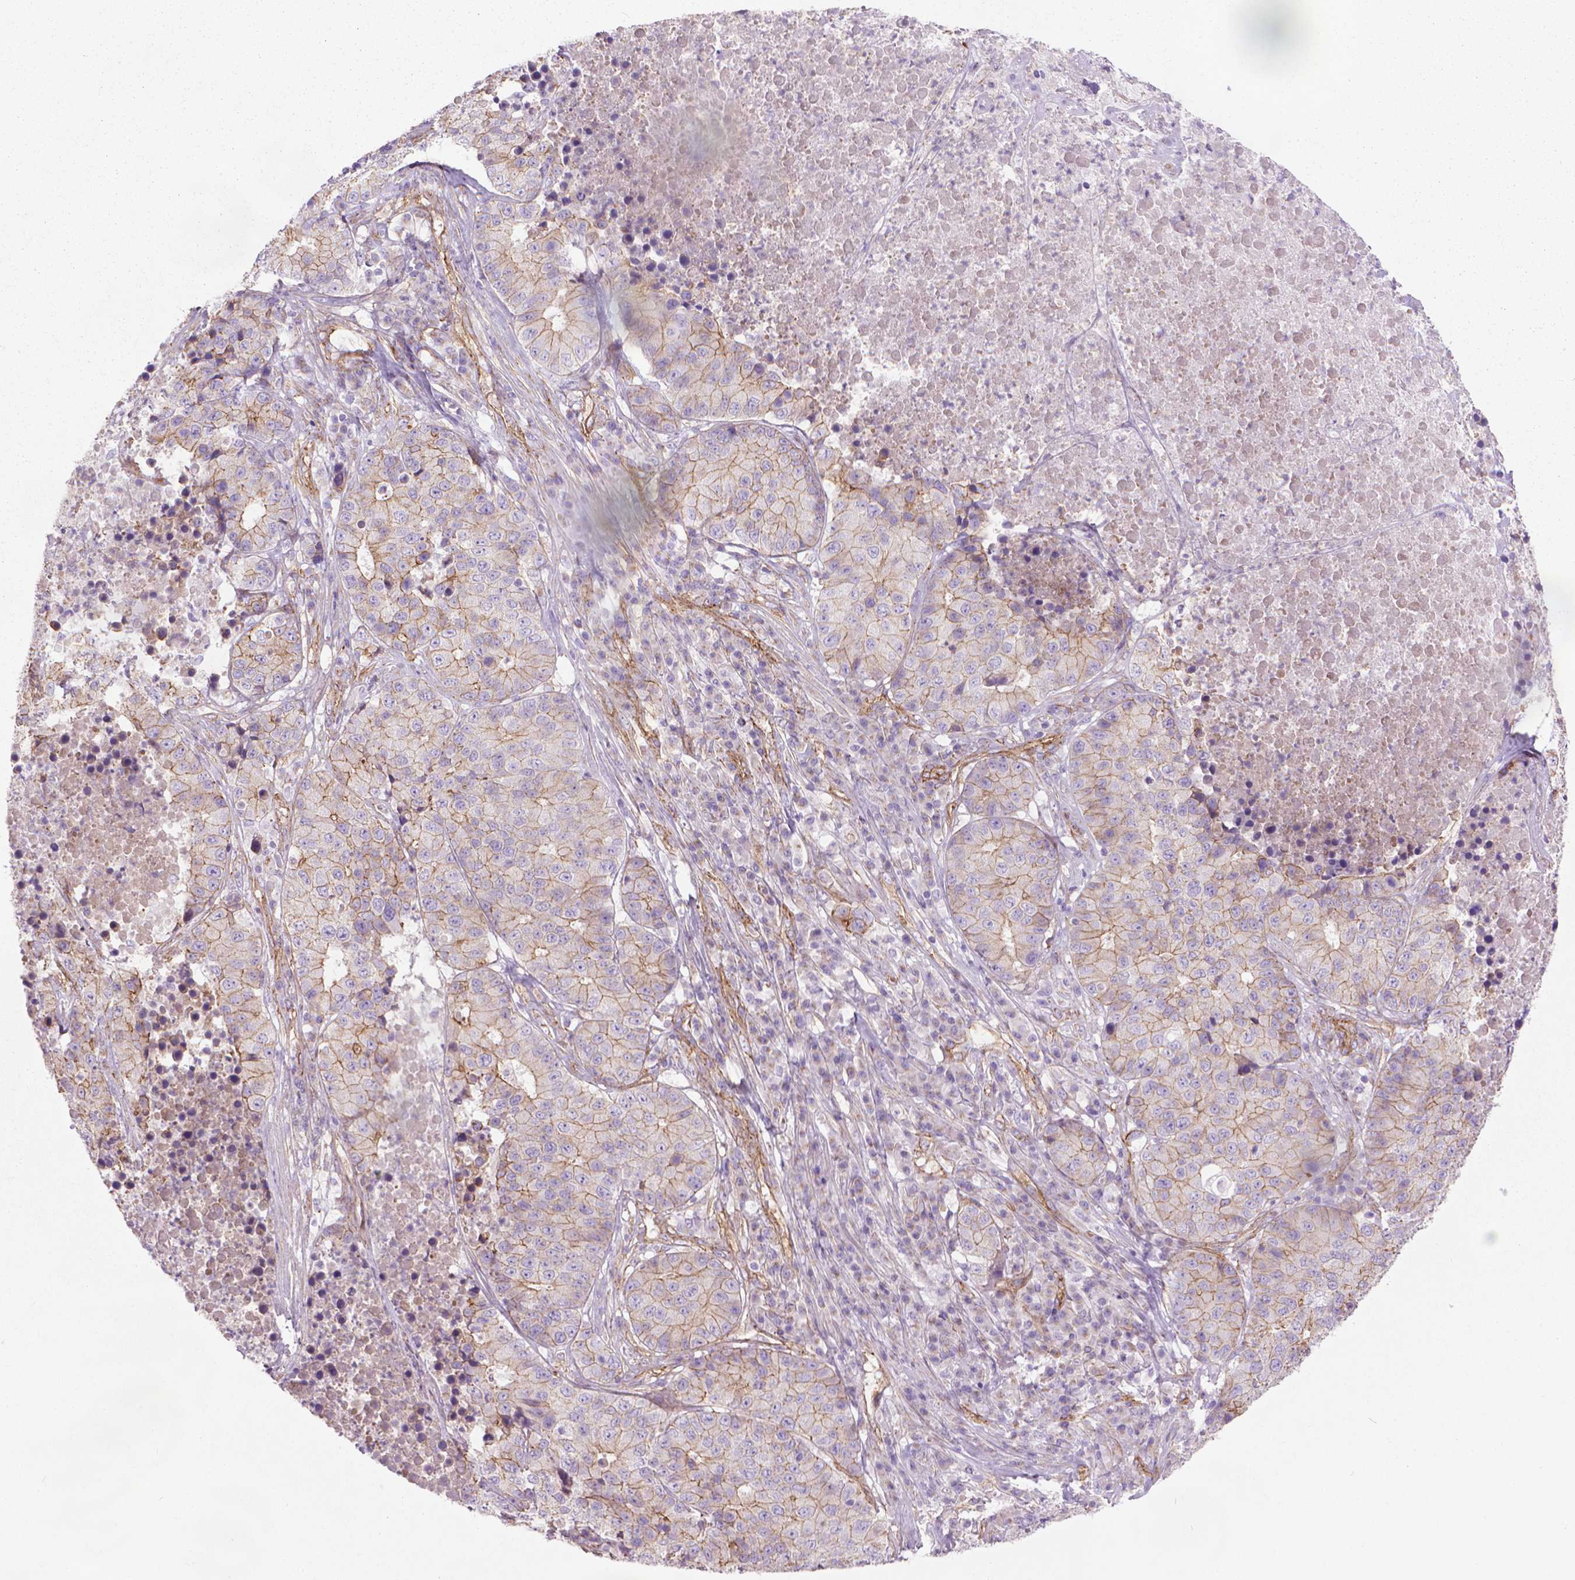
{"staining": {"intensity": "moderate", "quantity": "25%-75%", "location": "cytoplasmic/membranous"}, "tissue": "stomach cancer", "cell_type": "Tumor cells", "image_type": "cancer", "snomed": [{"axis": "morphology", "description": "Adenocarcinoma, NOS"}, {"axis": "topography", "description": "Stomach"}], "caption": "Adenocarcinoma (stomach) stained with DAB (3,3'-diaminobenzidine) immunohistochemistry displays medium levels of moderate cytoplasmic/membranous staining in about 25%-75% of tumor cells. Using DAB (3,3'-diaminobenzidine) (brown) and hematoxylin (blue) stains, captured at high magnification using brightfield microscopy.", "gene": "TENT5A", "patient": {"sex": "male", "age": 71}}